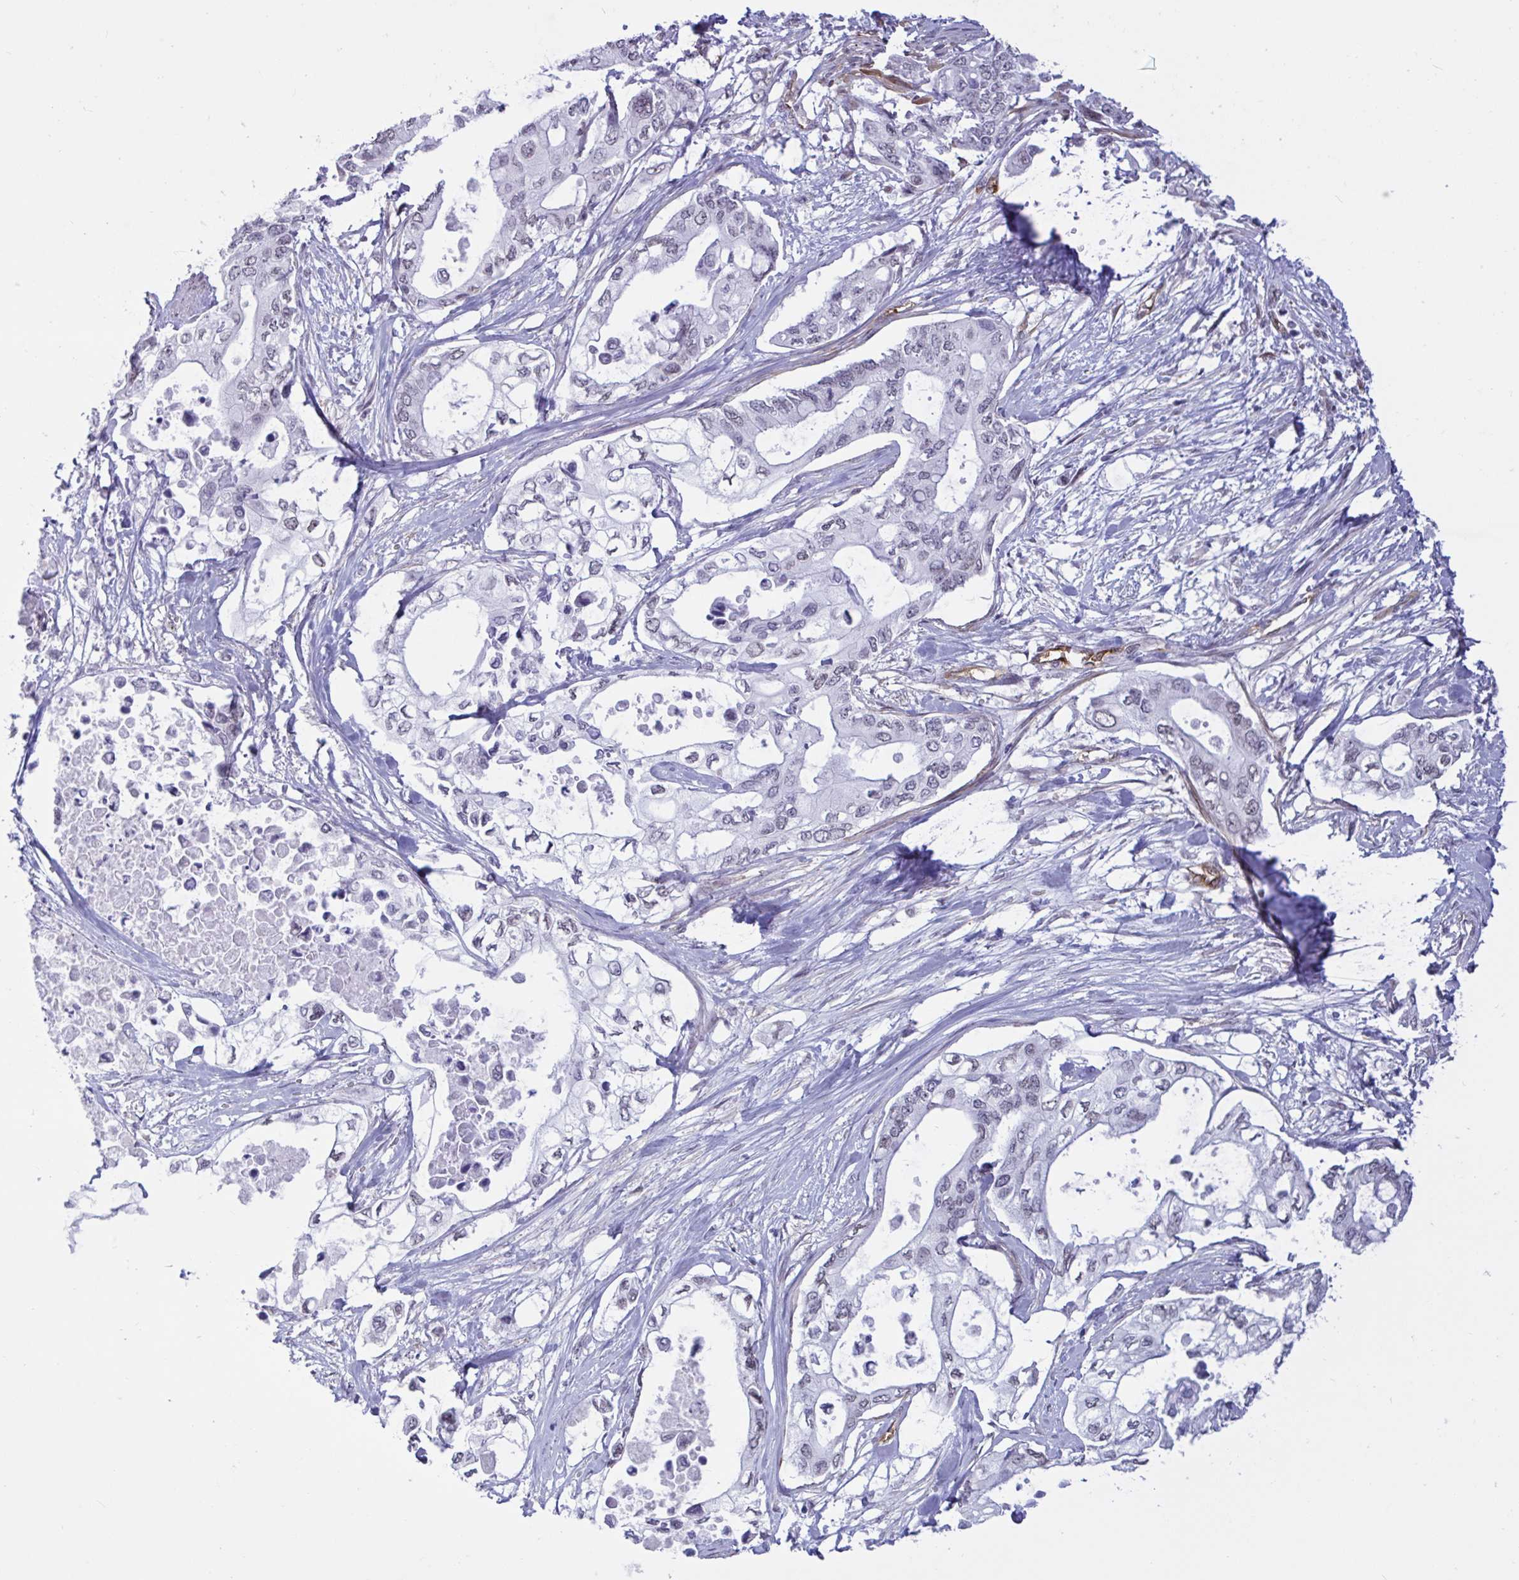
{"staining": {"intensity": "negative", "quantity": "none", "location": "none"}, "tissue": "pancreatic cancer", "cell_type": "Tumor cells", "image_type": "cancer", "snomed": [{"axis": "morphology", "description": "Adenocarcinoma, NOS"}, {"axis": "topography", "description": "Pancreas"}], "caption": "IHC of pancreatic cancer exhibits no positivity in tumor cells. Nuclei are stained in blue.", "gene": "EML1", "patient": {"sex": "female", "age": 63}}